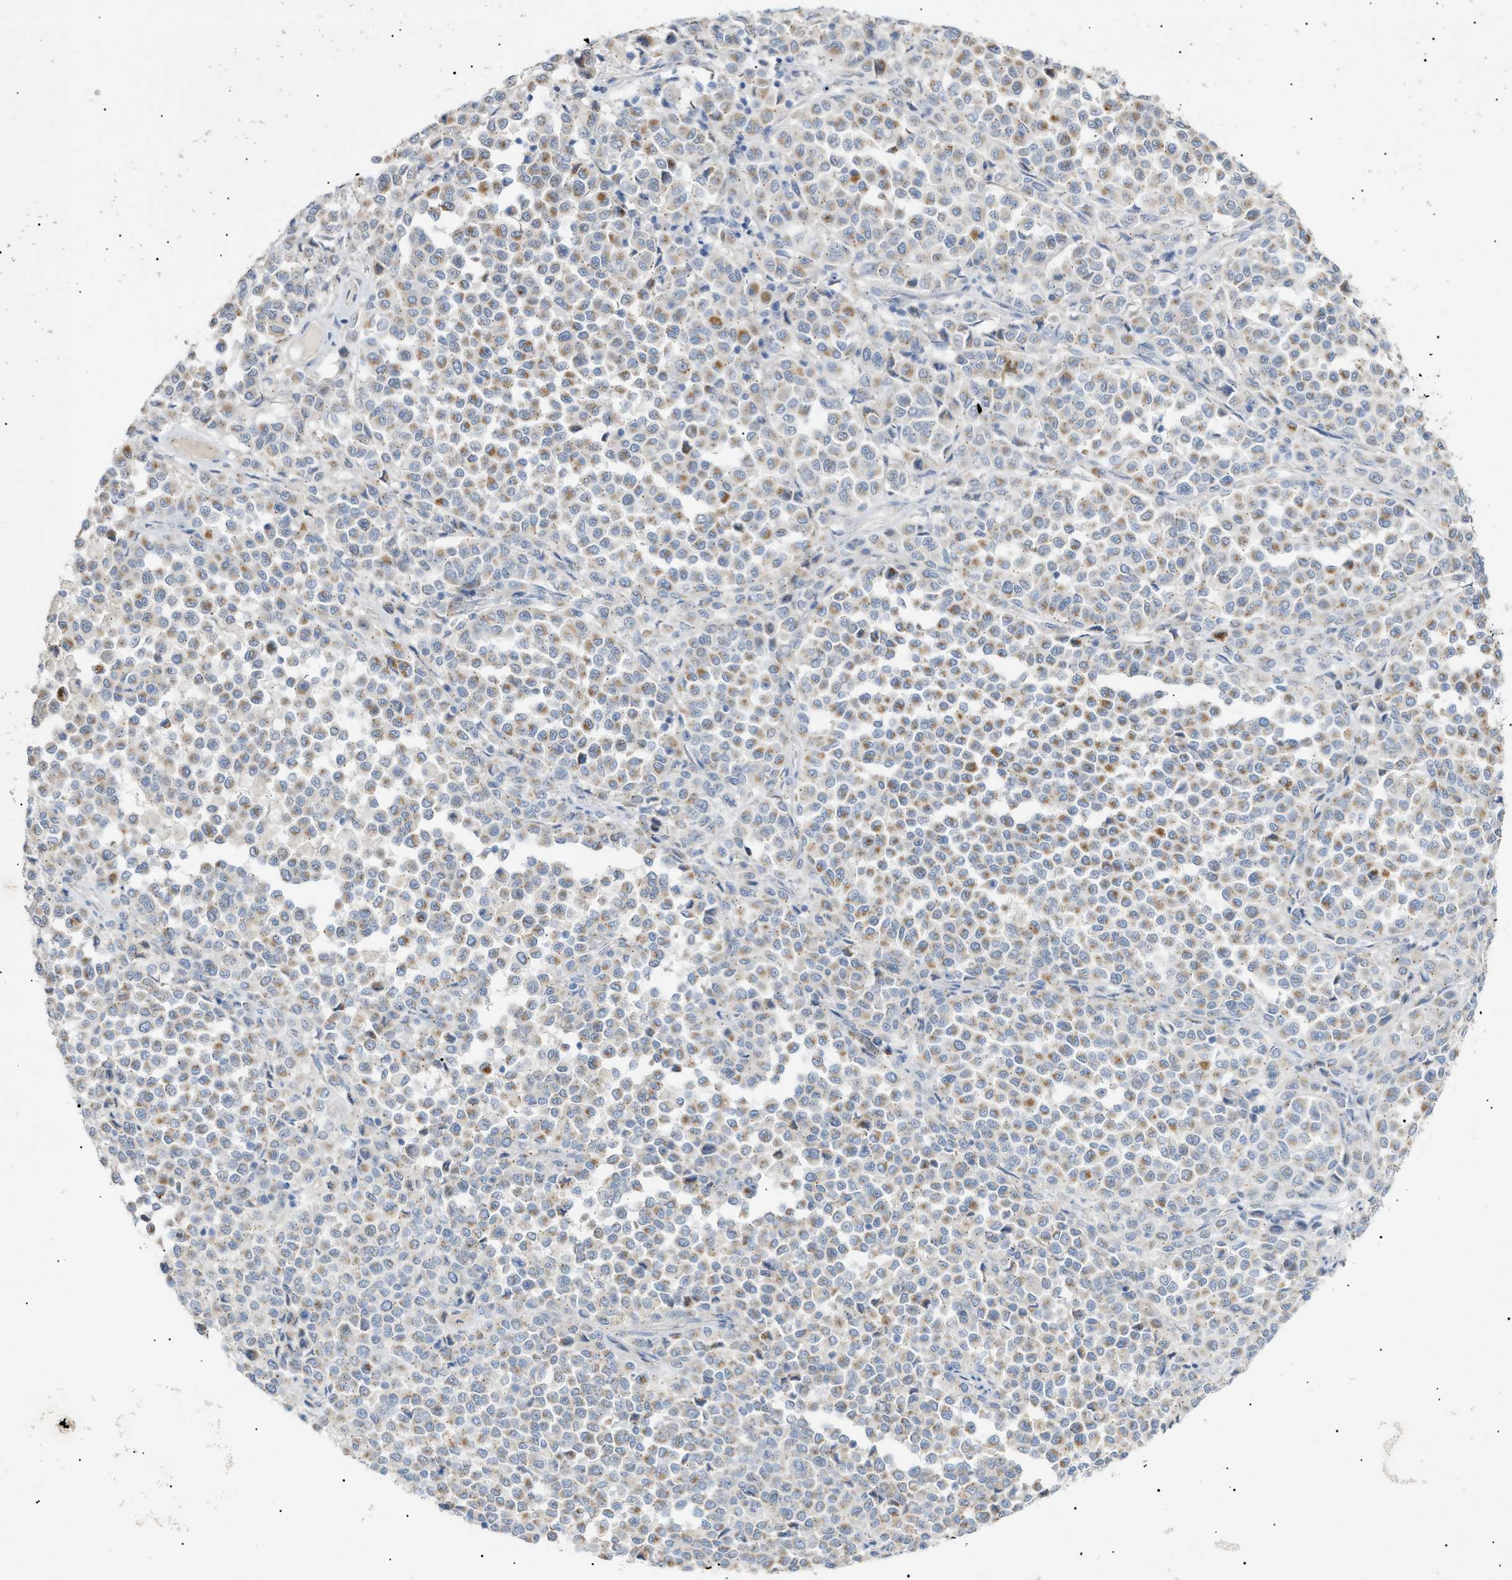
{"staining": {"intensity": "moderate", "quantity": "25%-75%", "location": "cytoplasmic/membranous"}, "tissue": "melanoma", "cell_type": "Tumor cells", "image_type": "cancer", "snomed": [{"axis": "morphology", "description": "Malignant melanoma, Metastatic site"}, {"axis": "topography", "description": "Pancreas"}], "caption": "The histopathology image displays immunohistochemical staining of malignant melanoma (metastatic site). There is moderate cytoplasmic/membranous staining is identified in about 25%-75% of tumor cells.", "gene": "SLC25A31", "patient": {"sex": "female", "age": 30}}